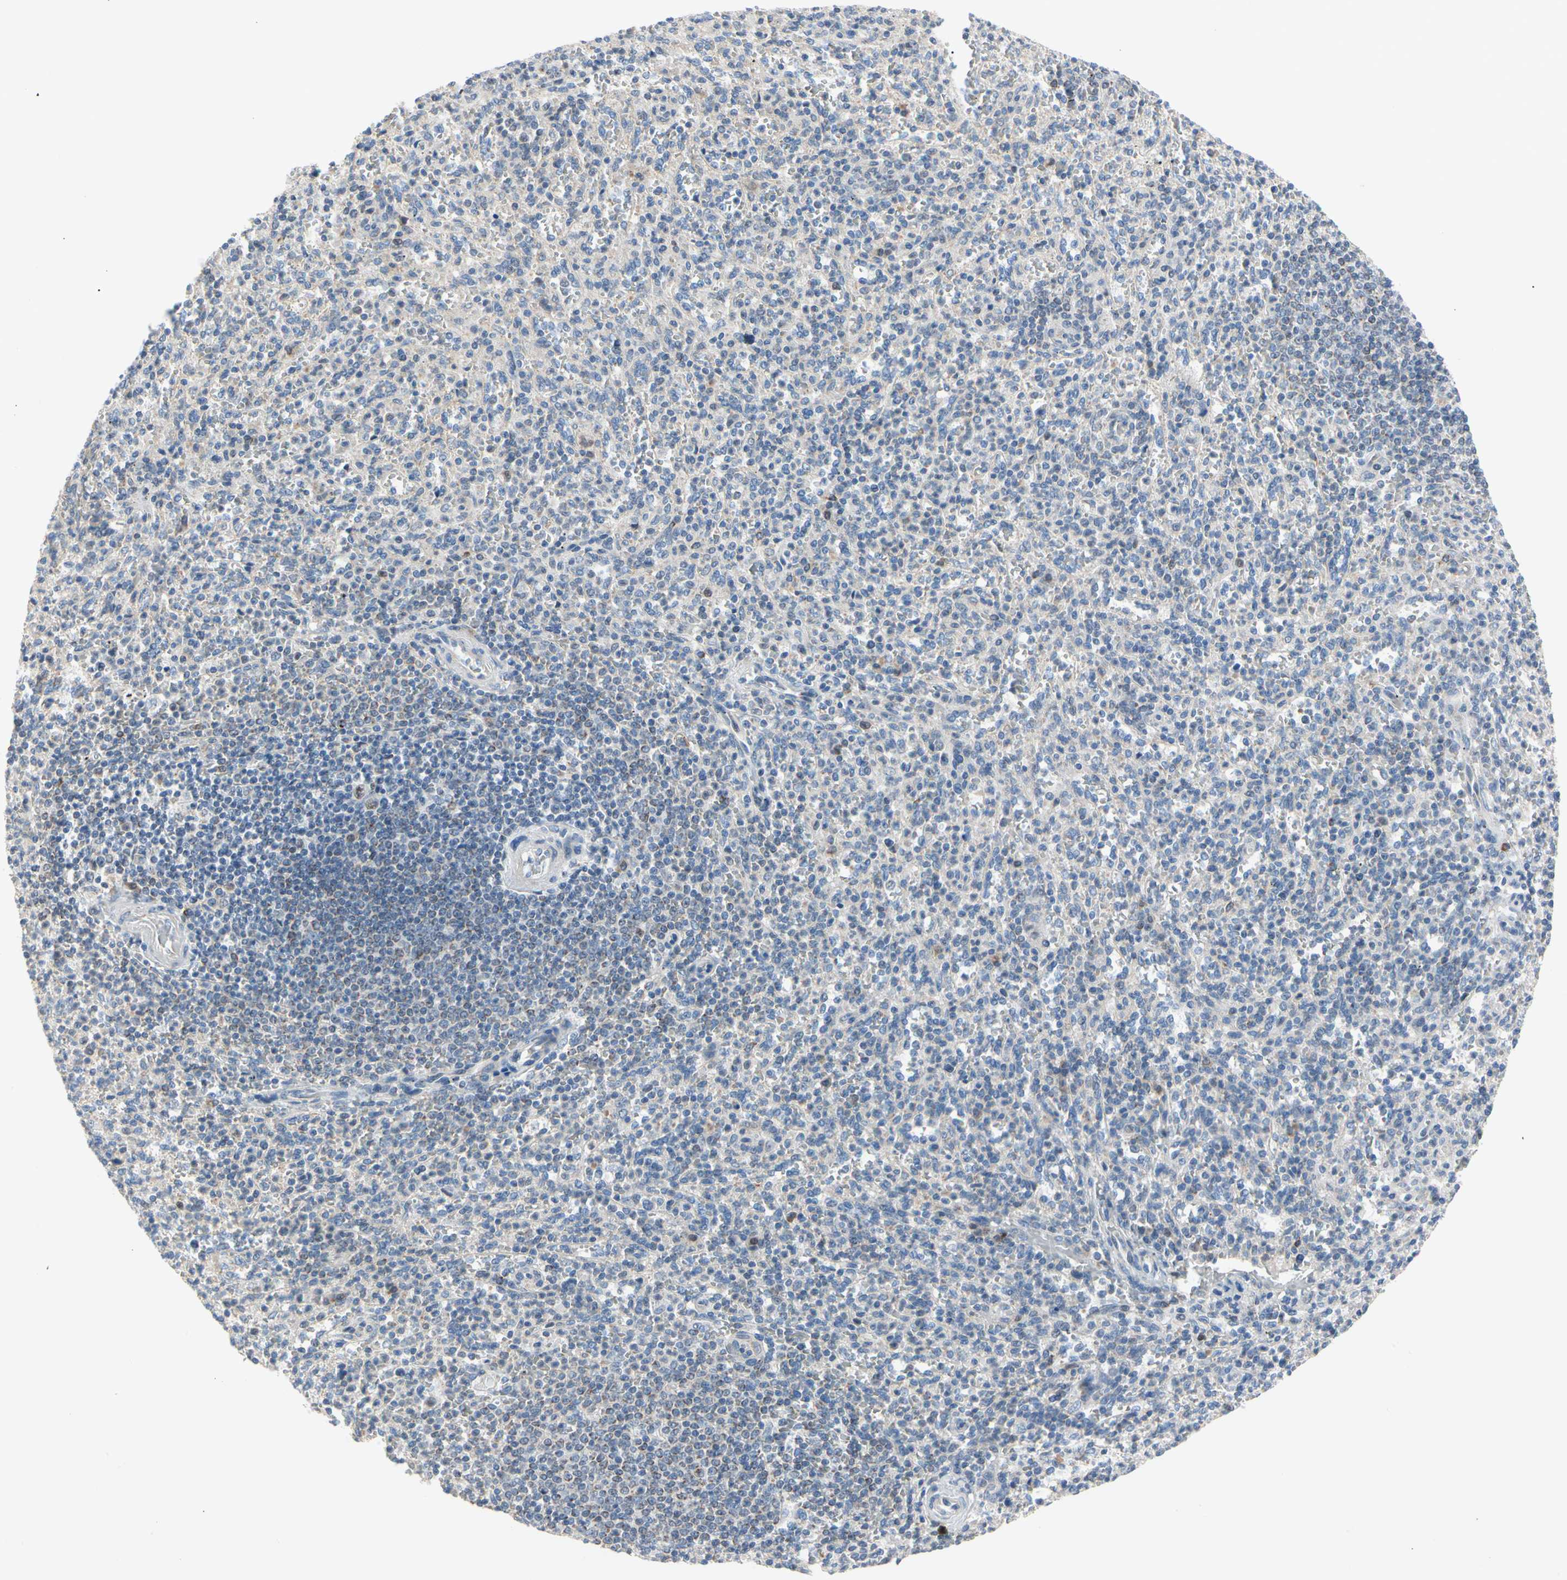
{"staining": {"intensity": "weak", "quantity": "<25%", "location": "cytoplasmic/membranous"}, "tissue": "spleen", "cell_type": "Cells in red pulp", "image_type": "normal", "snomed": [{"axis": "morphology", "description": "Normal tissue, NOS"}, {"axis": "topography", "description": "Spleen"}], "caption": "Cells in red pulp show no significant protein staining in benign spleen. Brightfield microscopy of IHC stained with DAB (3,3'-diaminobenzidine) (brown) and hematoxylin (blue), captured at high magnification.", "gene": "MARK1", "patient": {"sex": "male", "age": 36}}